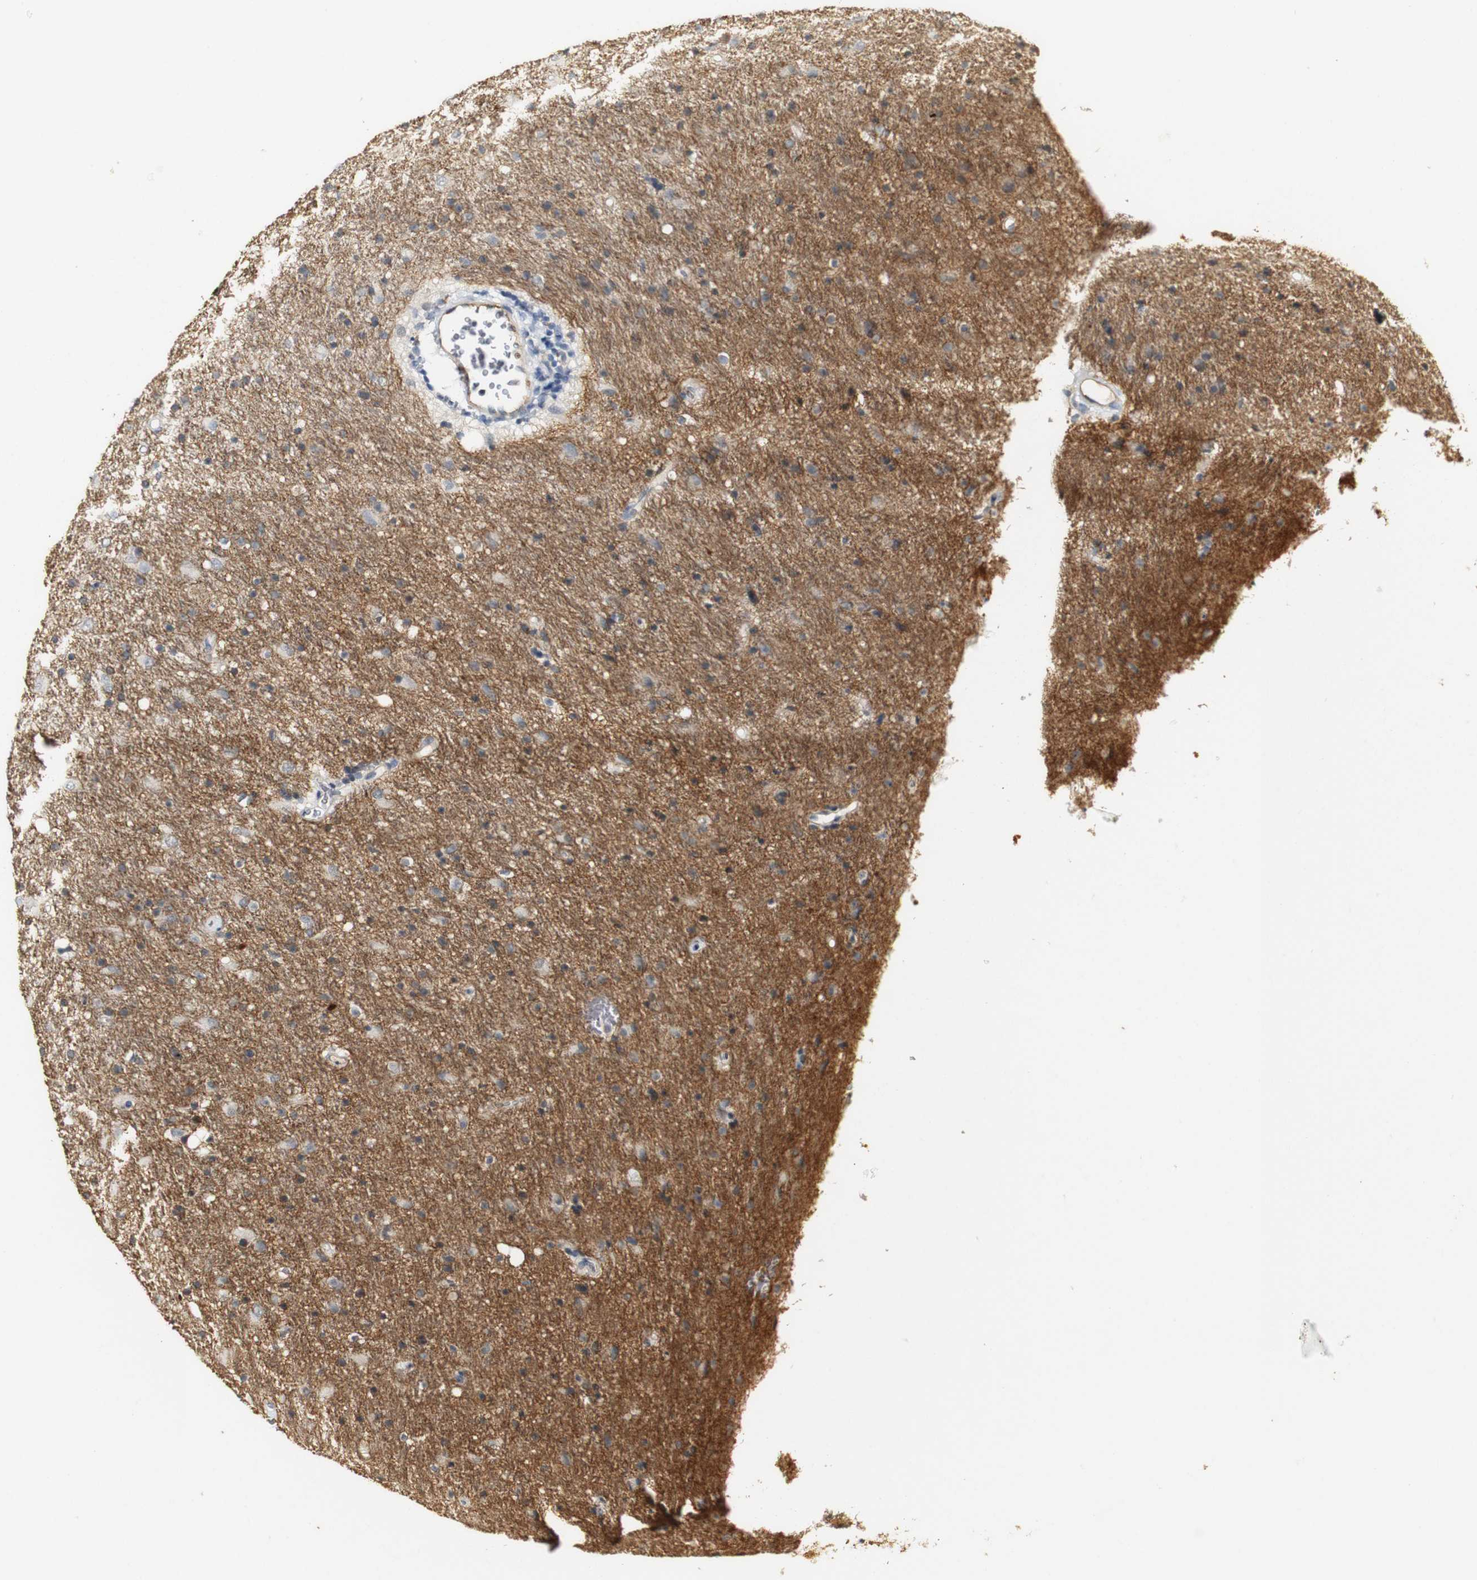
{"staining": {"intensity": "weak", "quantity": "<25%", "location": "cytoplasmic/membranous"}, "tissue": "glioma", "cell_type": "Tumor cells", "image_type": "cancer", "snomed": [{"axis": "morphology", "description": "Glioma, malignant, Low grade"}, {"axis": "topography", "description": "Brain"}], "caption": "Immunohistochemical staining of human malignant glioma (low-grade) exhibits no significant positivity in tumor cells.", "gene": "SYT7", "patient": {"sex": "male", "age": 77}}